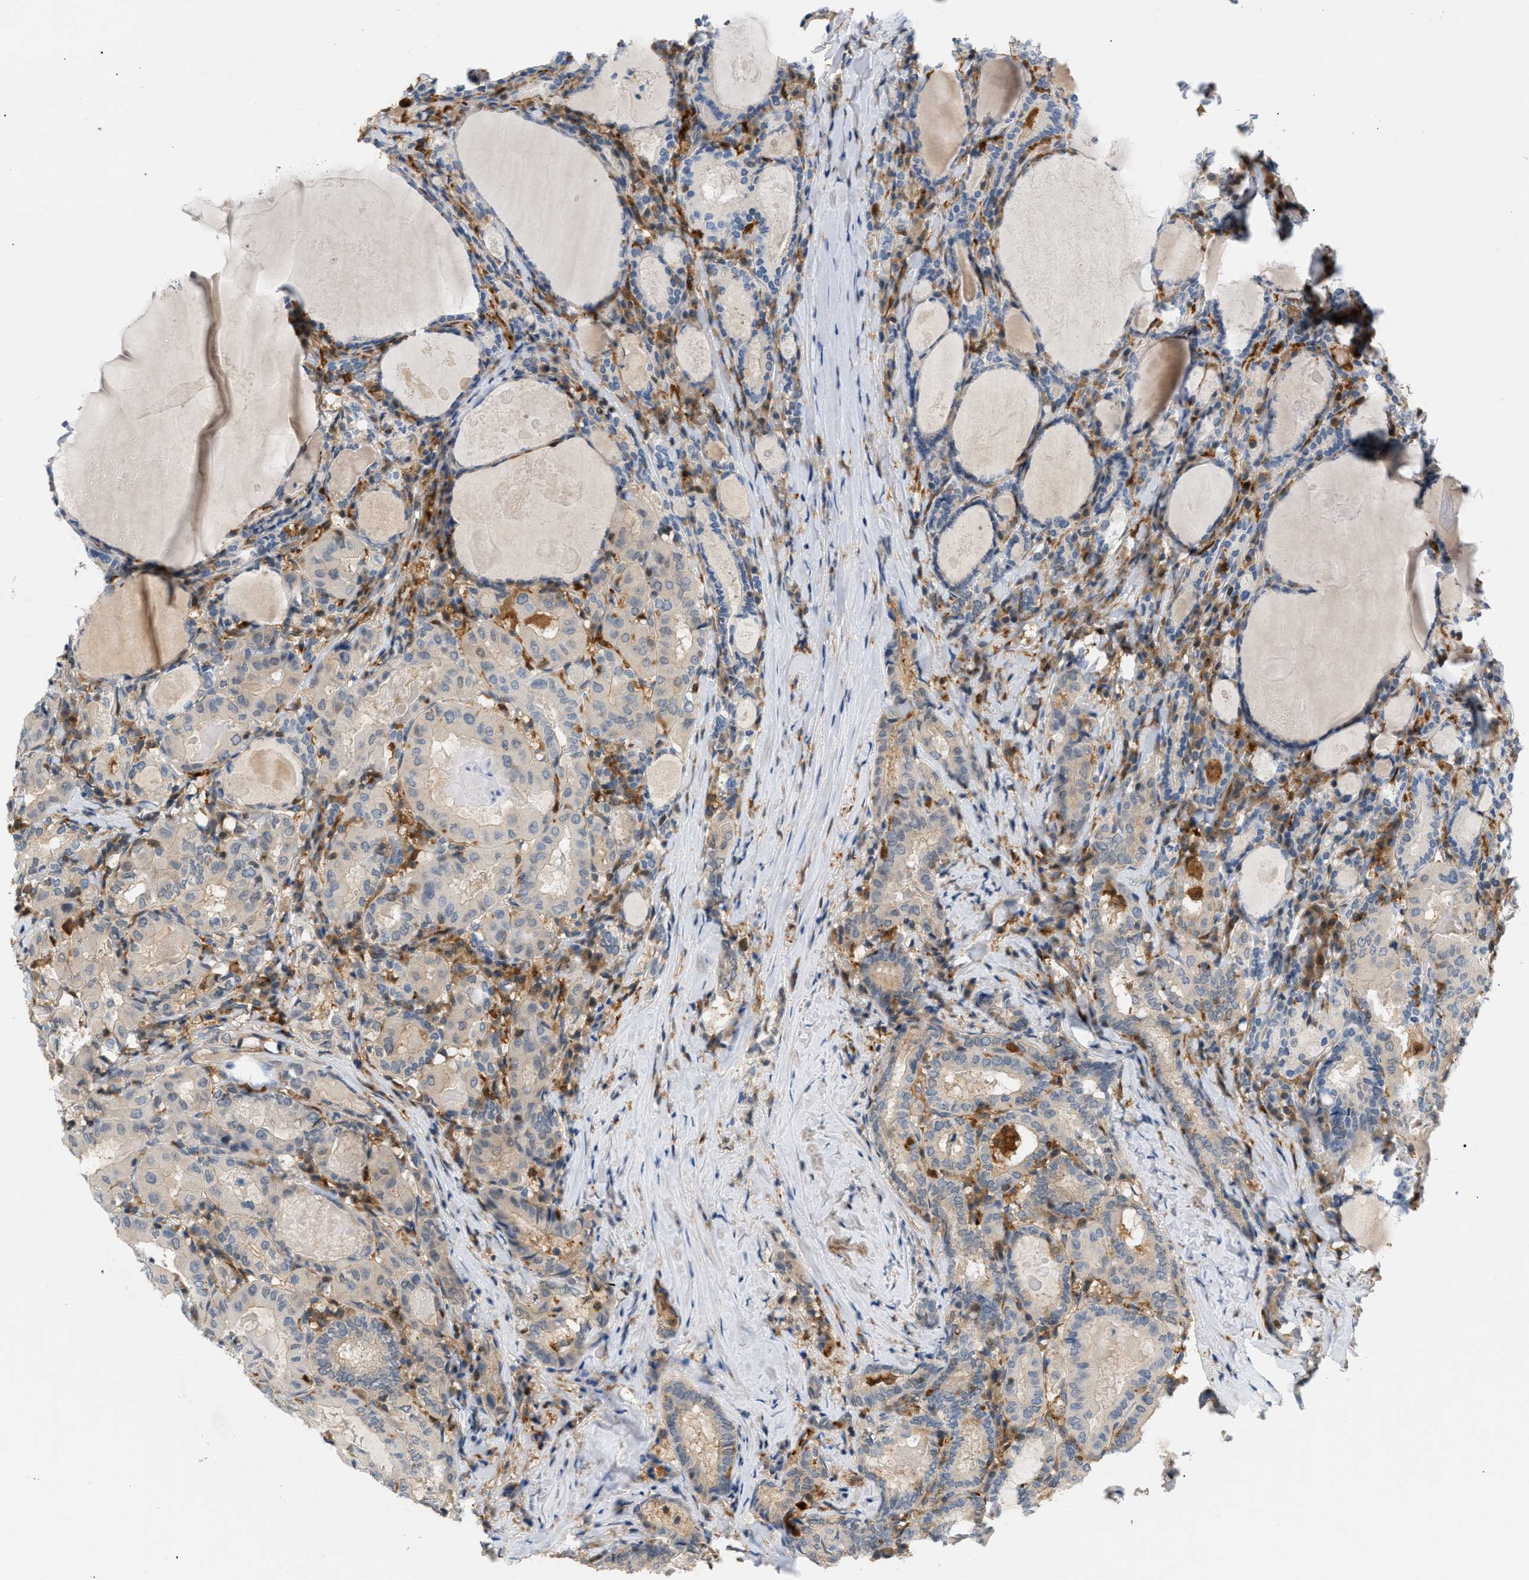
{"staining": {"intensity": "weak", "quantity": "<25%", "location": "cytoplasmic/membranous"}, "tissue": "thyroid cancer", "cell_type": "Tumor cells", "image_type": "cancer", "snomed": [{"axis": "morphology", "description": "Papillary adenocarcinoma, NOS"}, {"axis": "topography", "description": "Thyroid gland"}], "caption": "IHC of thyroid cancer (papillary adenocarcinoma) reveals no staining in tumor cells.", "gene": "PYCARD", "patient": {"sex": "female", "age": 42}}